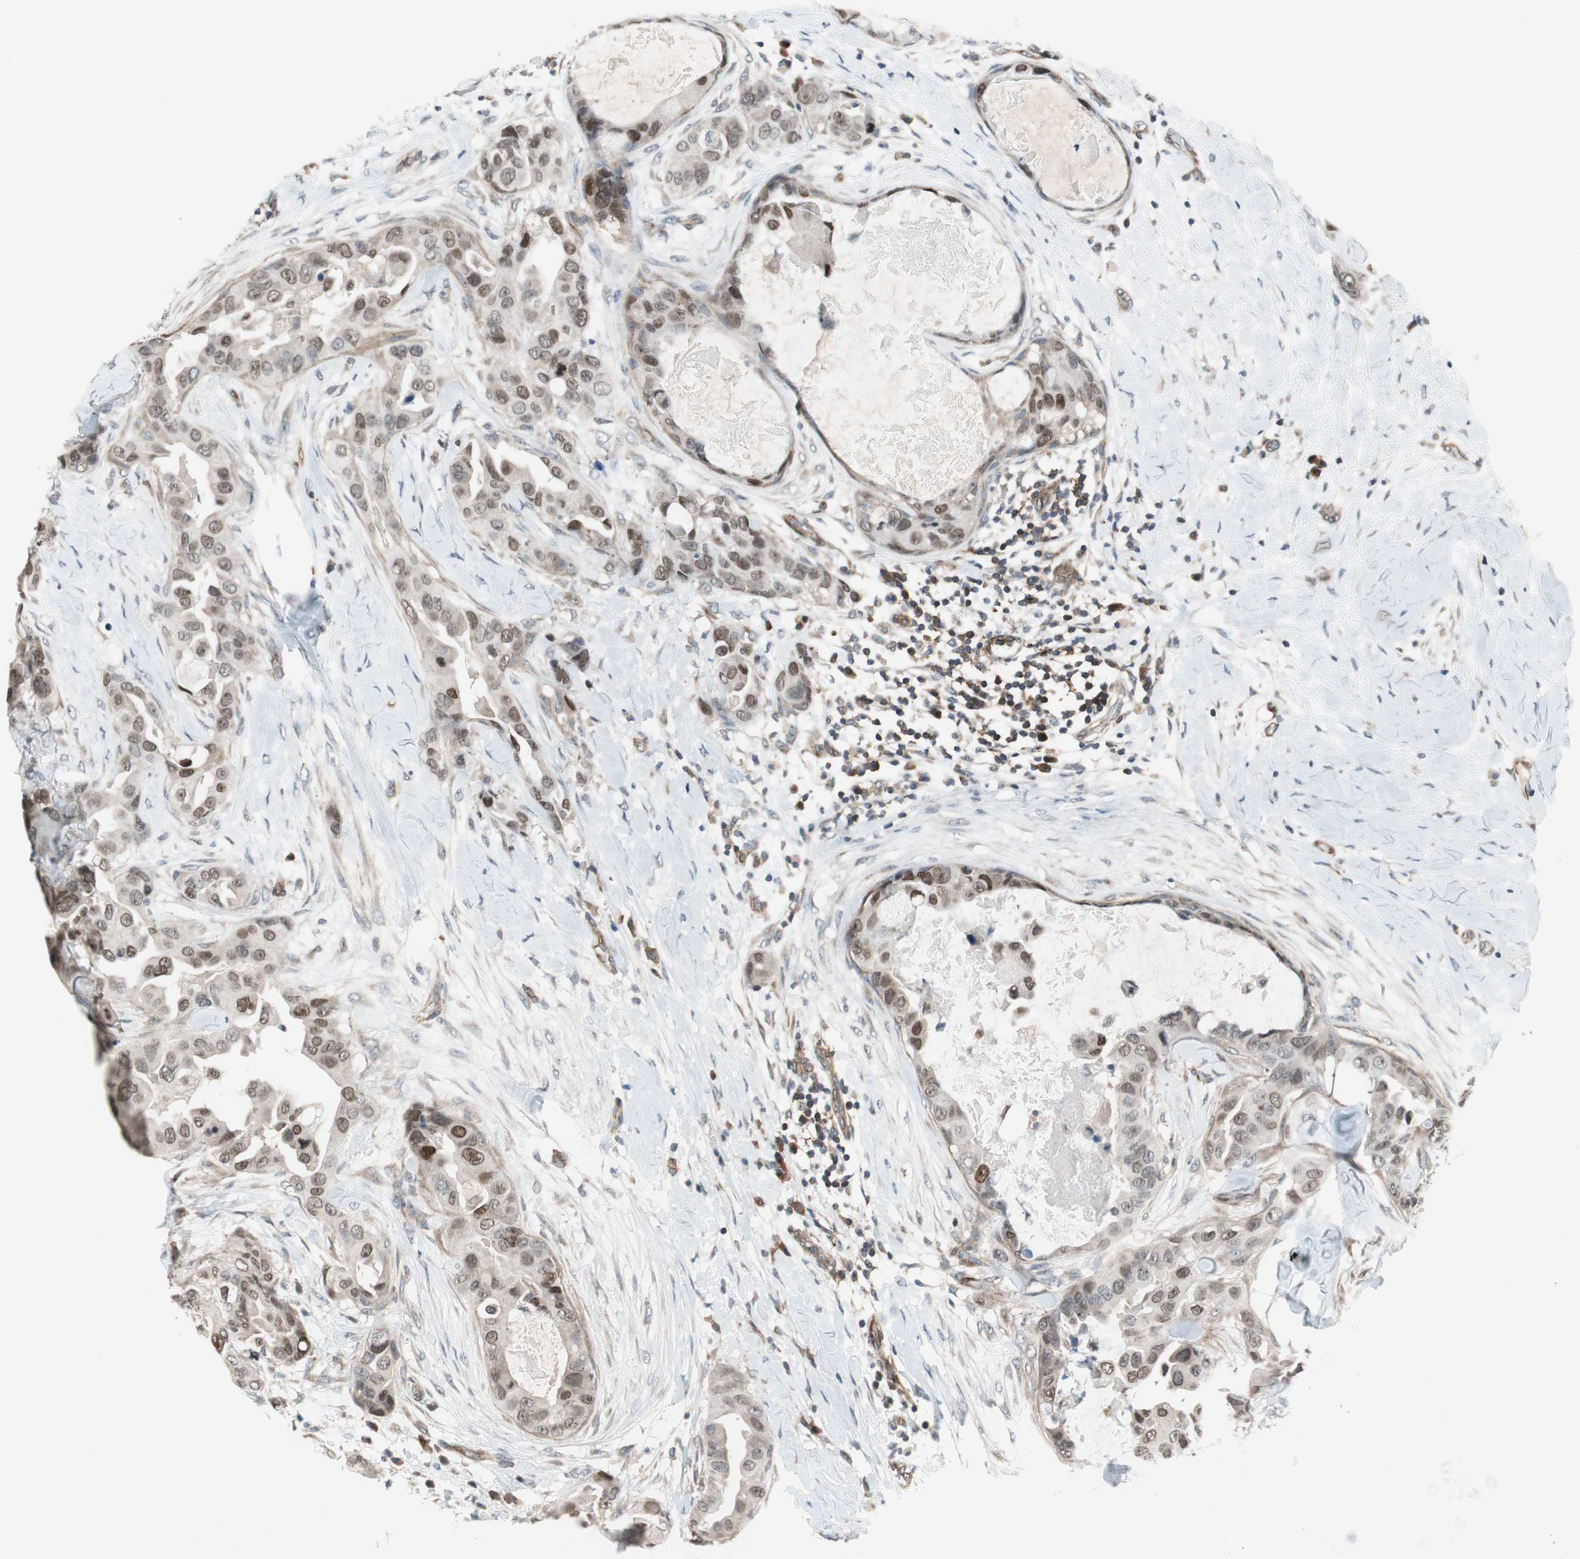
{"staining": {"intensity": "moderate", "quantity": "25%-75%", "location": "nuclear"}, "tissue": "breast cancer", "cell_type": "Tumor cells", "image_type": "cancer", "snomed": [{"axis": "morphology", "description": "Duct carcinoma"}, {"axis": "topography", "description": "Breast"}], "caption": "Human breast cancer (intraductal carcinoma) stained with a protein marker demonstrates moderate staining in tumor cells.", "gene": "GRHL1", "patient": {"sex": "female", "age": 40}}